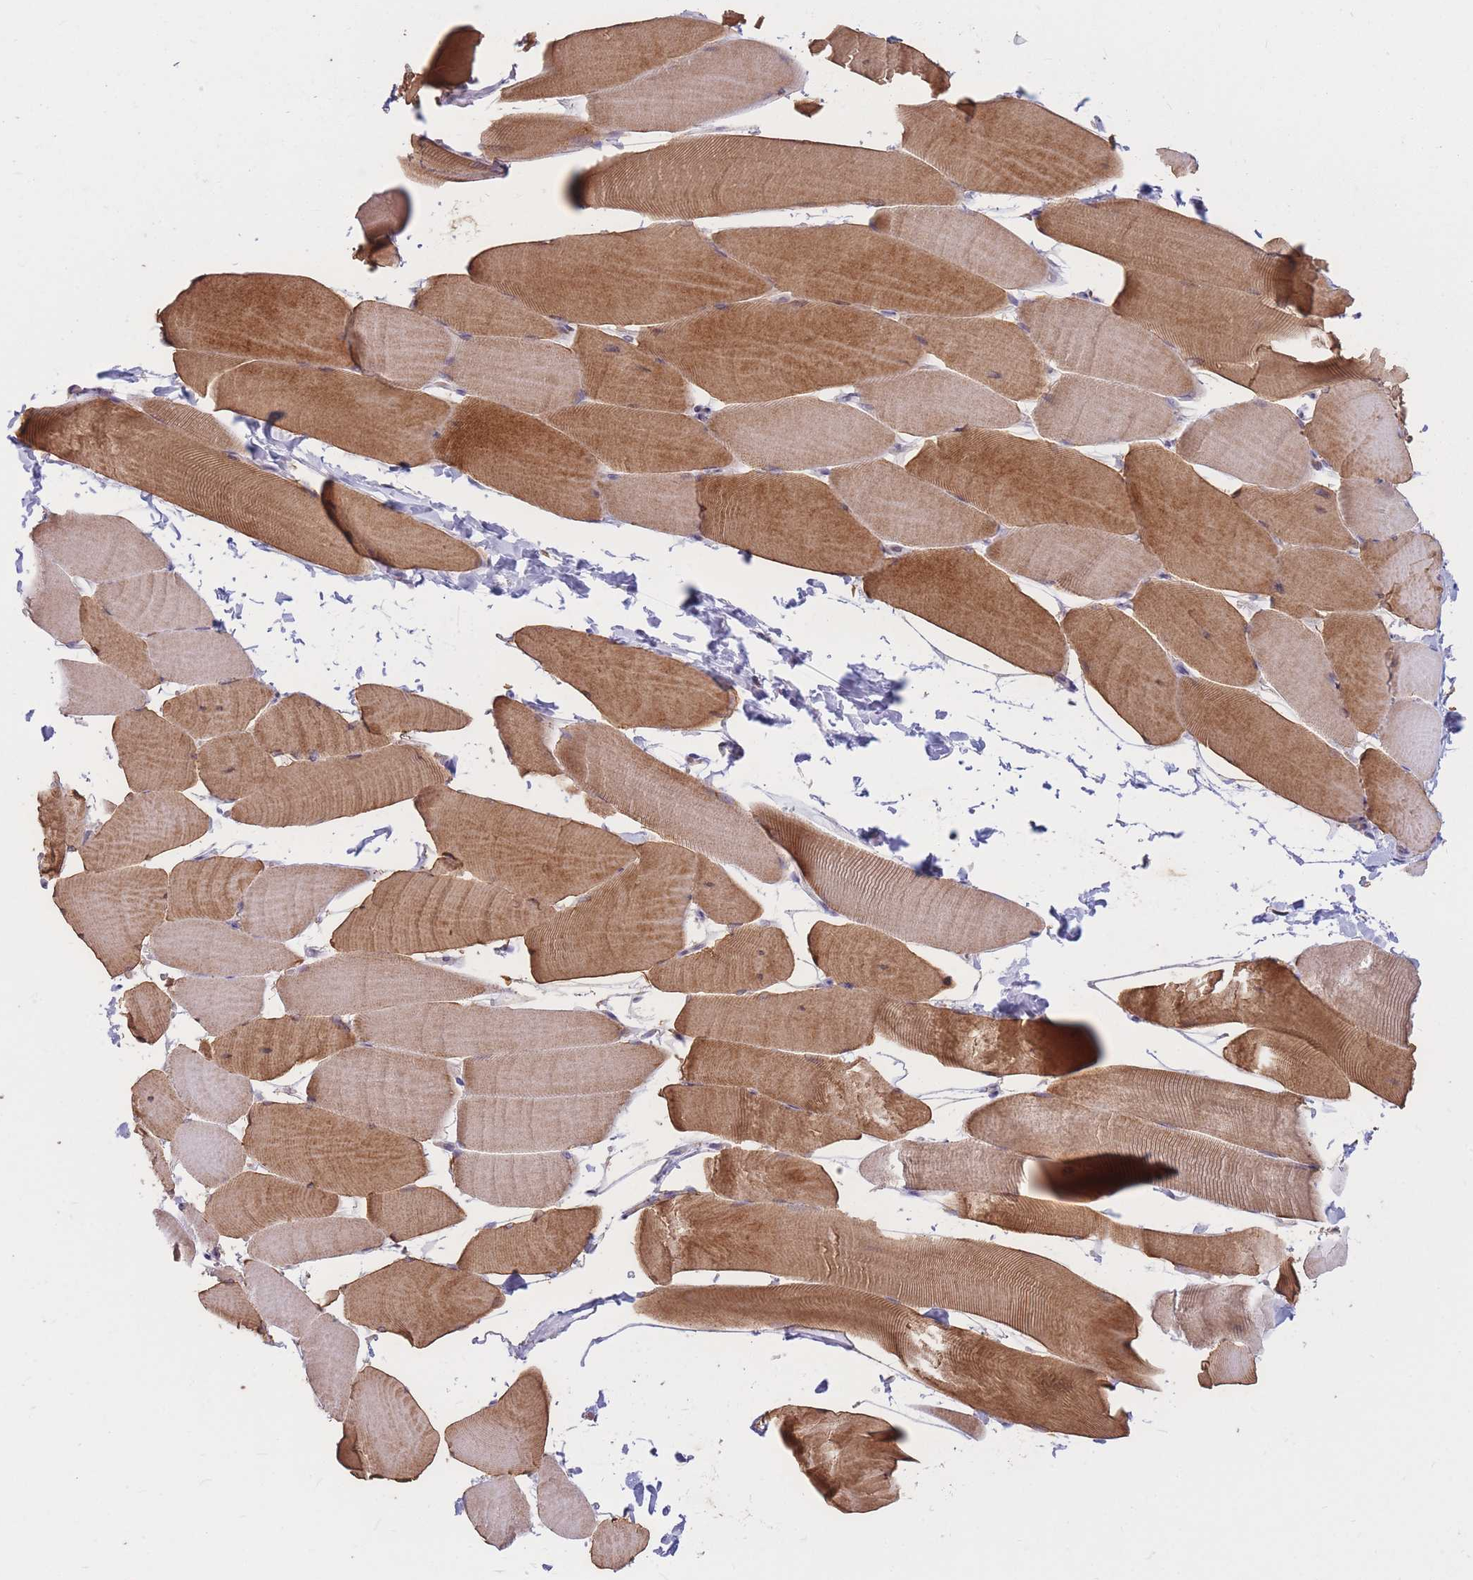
{"staining": {"intensity": "moderate", "quantity": ">75%", "location": "cytoplasmic/membranous"}, "tissue": "skeletal muscle", "cell_type": "Myocytes", "image_type": "normal", "snomed": [{"axis": "morphology", "description": "Normal tissue, NOS"}, {"axis": "topography", "description": "Skeletal muscle"}], "caption": "Myocytes exhibit medium levels of moderate cytoplasmic/membranous positivity in about >75% of cells in unremarkable human skeletal muscle. The staining was performed using DAB (3,3'-diaminobenzidine) to visualize the protein expression in brown, while the nuclei were stained in blue with hematoxylin (Magnification: 20x).", "gene": "PTPMT1", "patient": {"sex": "male", "age": 25}}